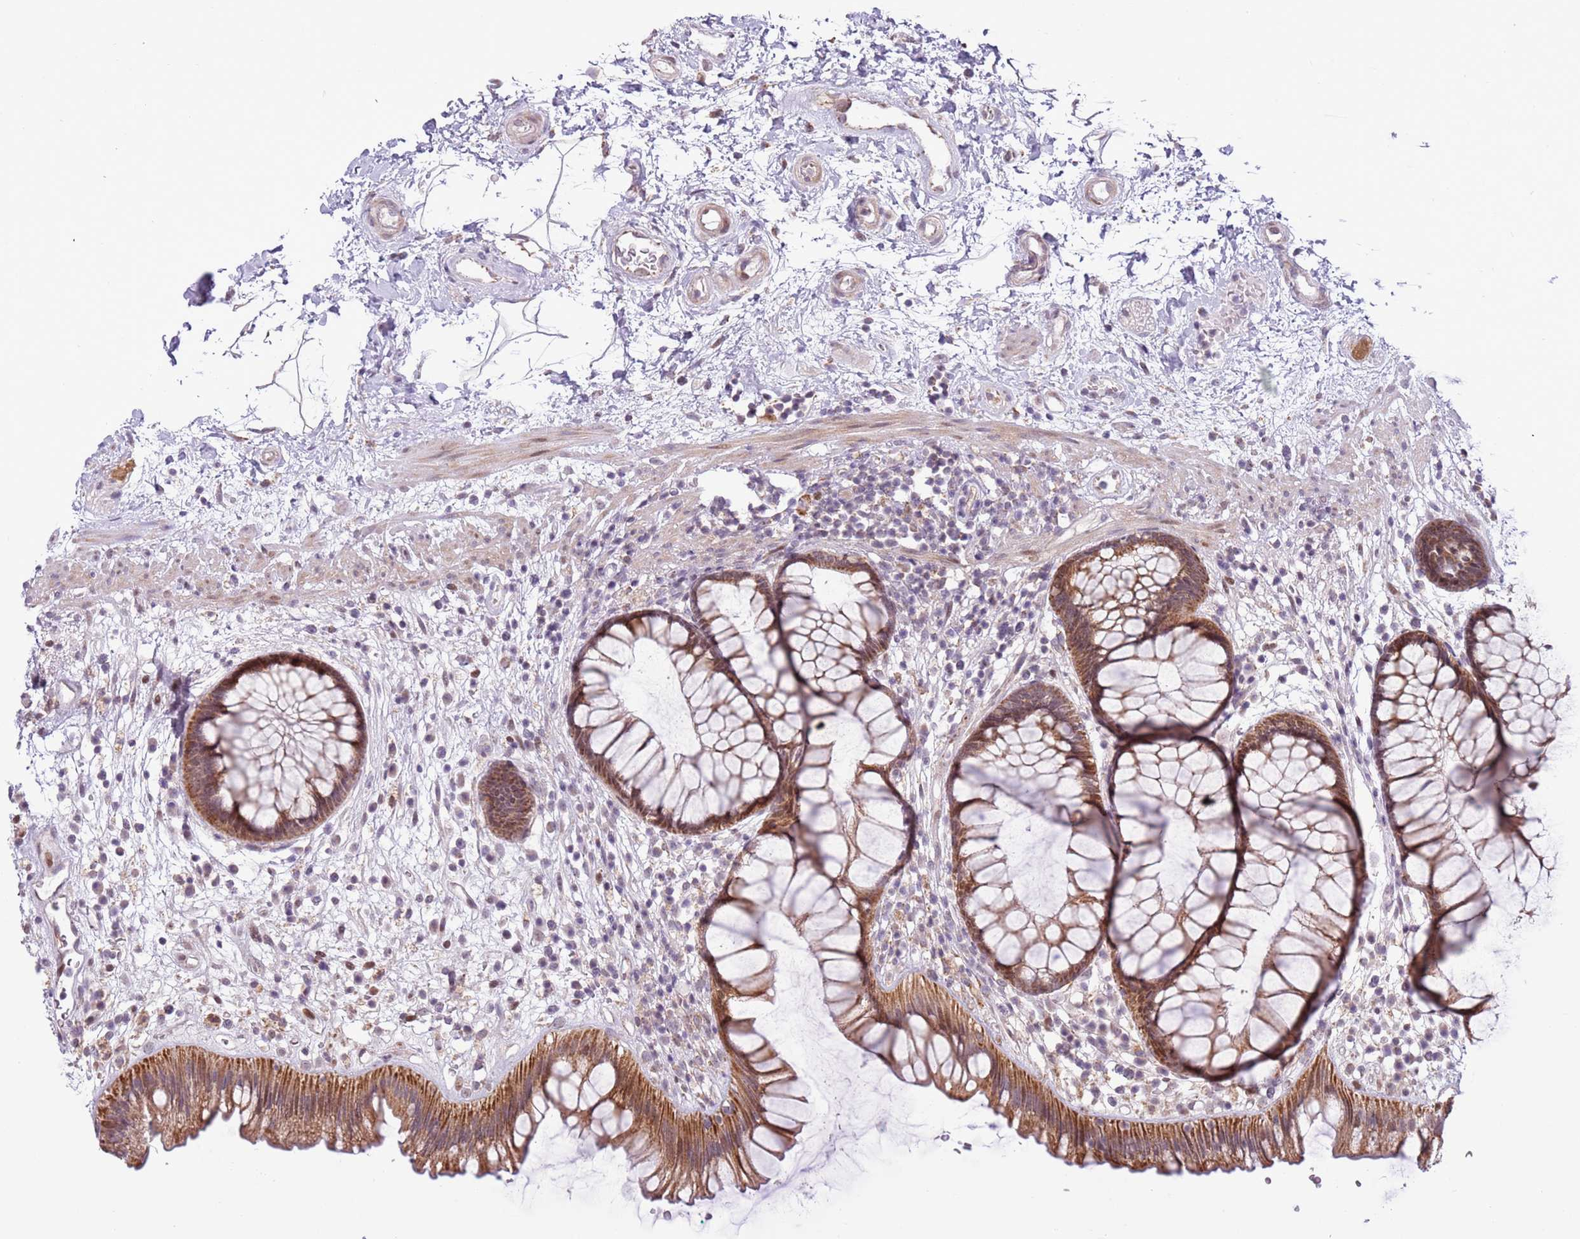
{"staining": {"intensity": "moderate", "quantity": ">75%", "location": "cytoplasmic/membranous"}, "tissue": "rectum", "cell_type": "Glandular cells", "image_type": "normal", "snomed": [{"axis": "morphology", "description": "Normal tissue, NOS"}, {"axis": "topography", "description": "Rectum"}], "caption": "Human rectum stained for a protein (brown) displays moderate cytoplasmic/membranous positive expression in about >75% of glandular cells.", "gene": "MLLT11", "patient": {"sex": "male", "age": 51}}